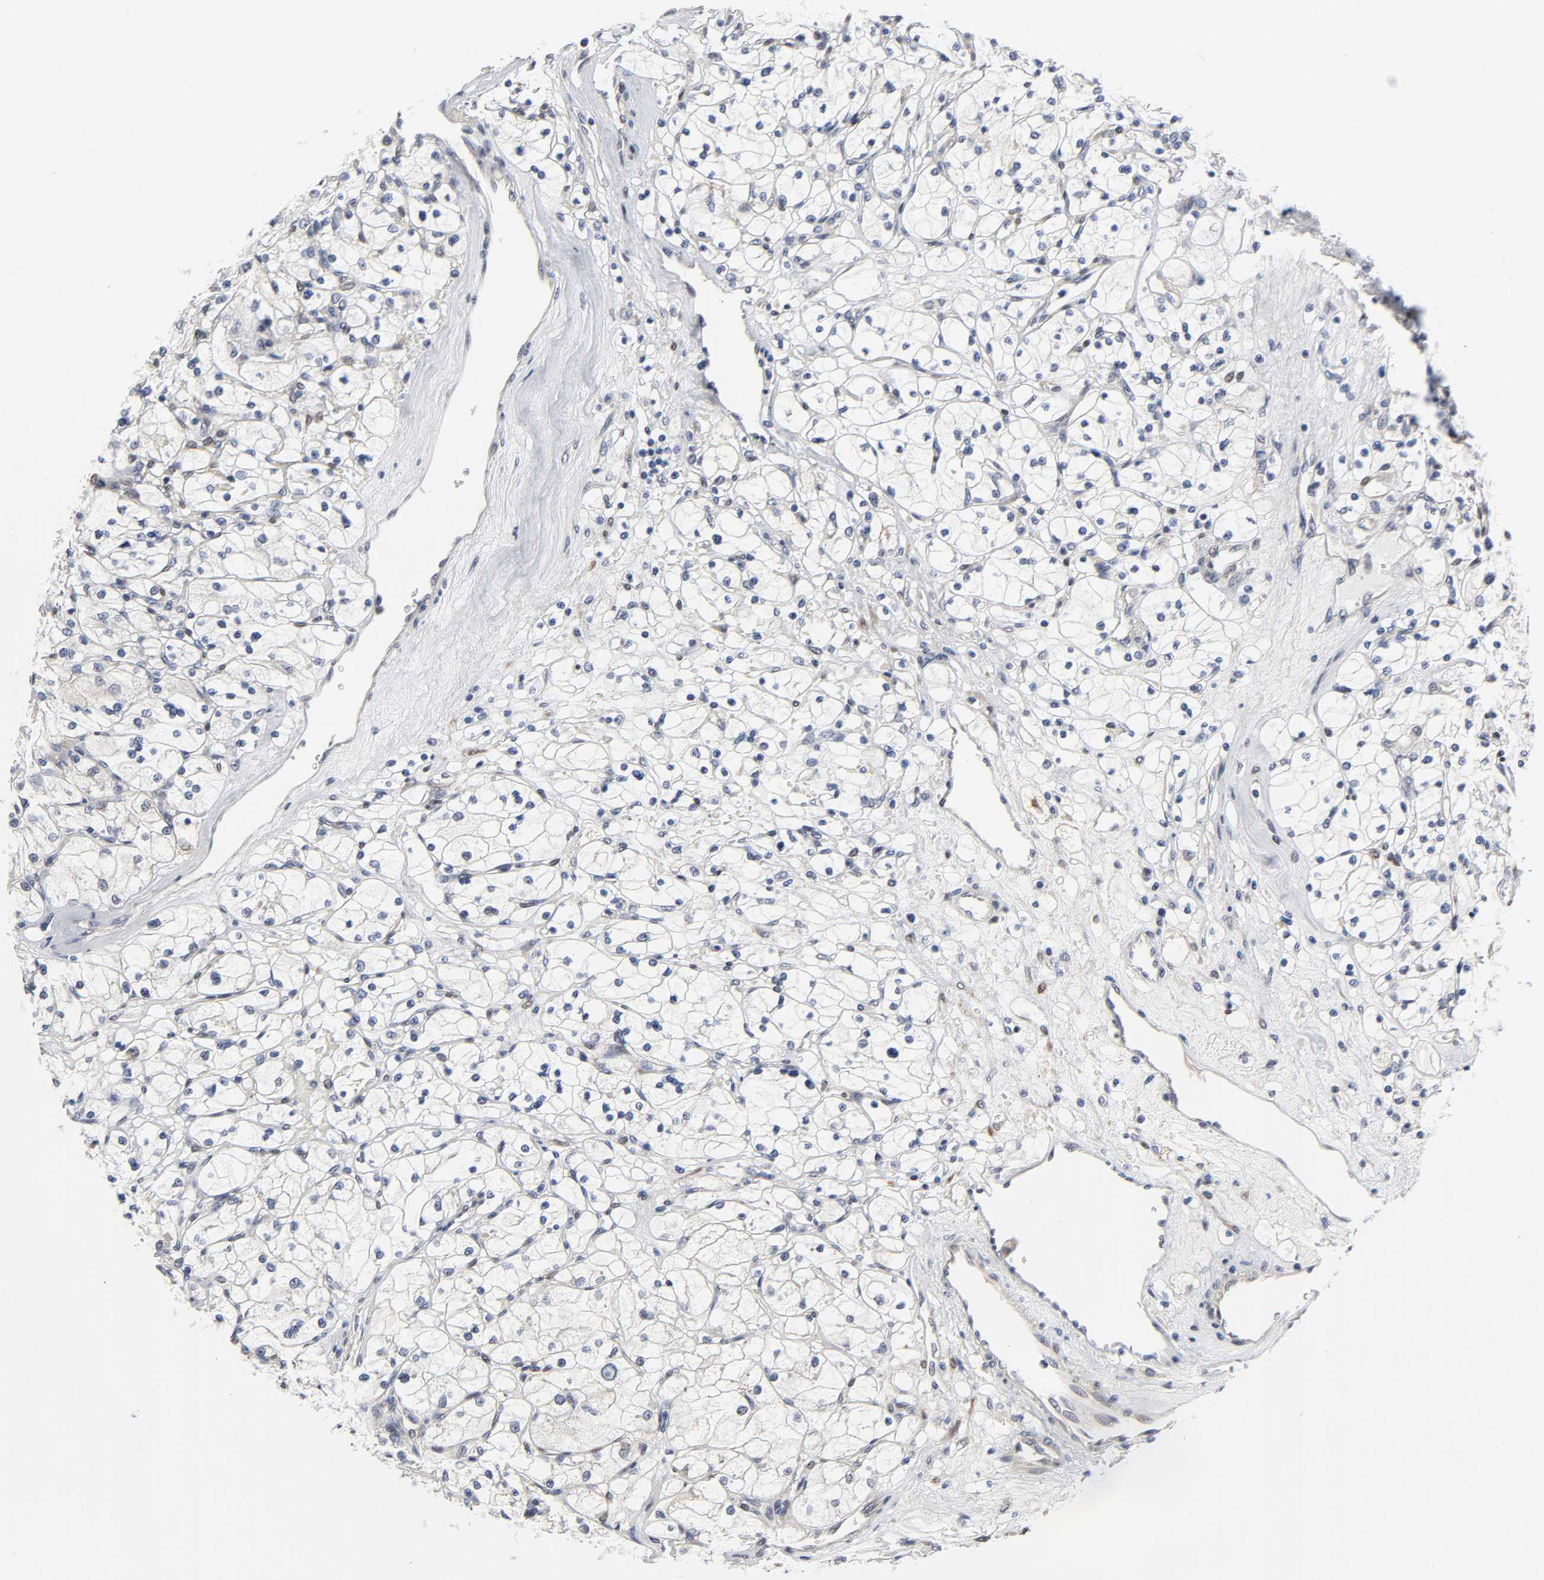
{"staining": {"intensity": "negative", "quantity": "none", "location": "none"}, "tissue": "renal cancer", "cell_type": "Tumor cells", "image_type": "cancer", "snomed": [{"axis": "morphology", "description": "Adenocarcinoma, NOS"}, {"axis": "topography", "description": "Kidney"}], "caption": "This is an immunohistochemistry (IHC) image of human renal cancer. There is no expression in tumor cells.", "gene": "PTEN", "patient": {"sex": "female", "age": 83}}